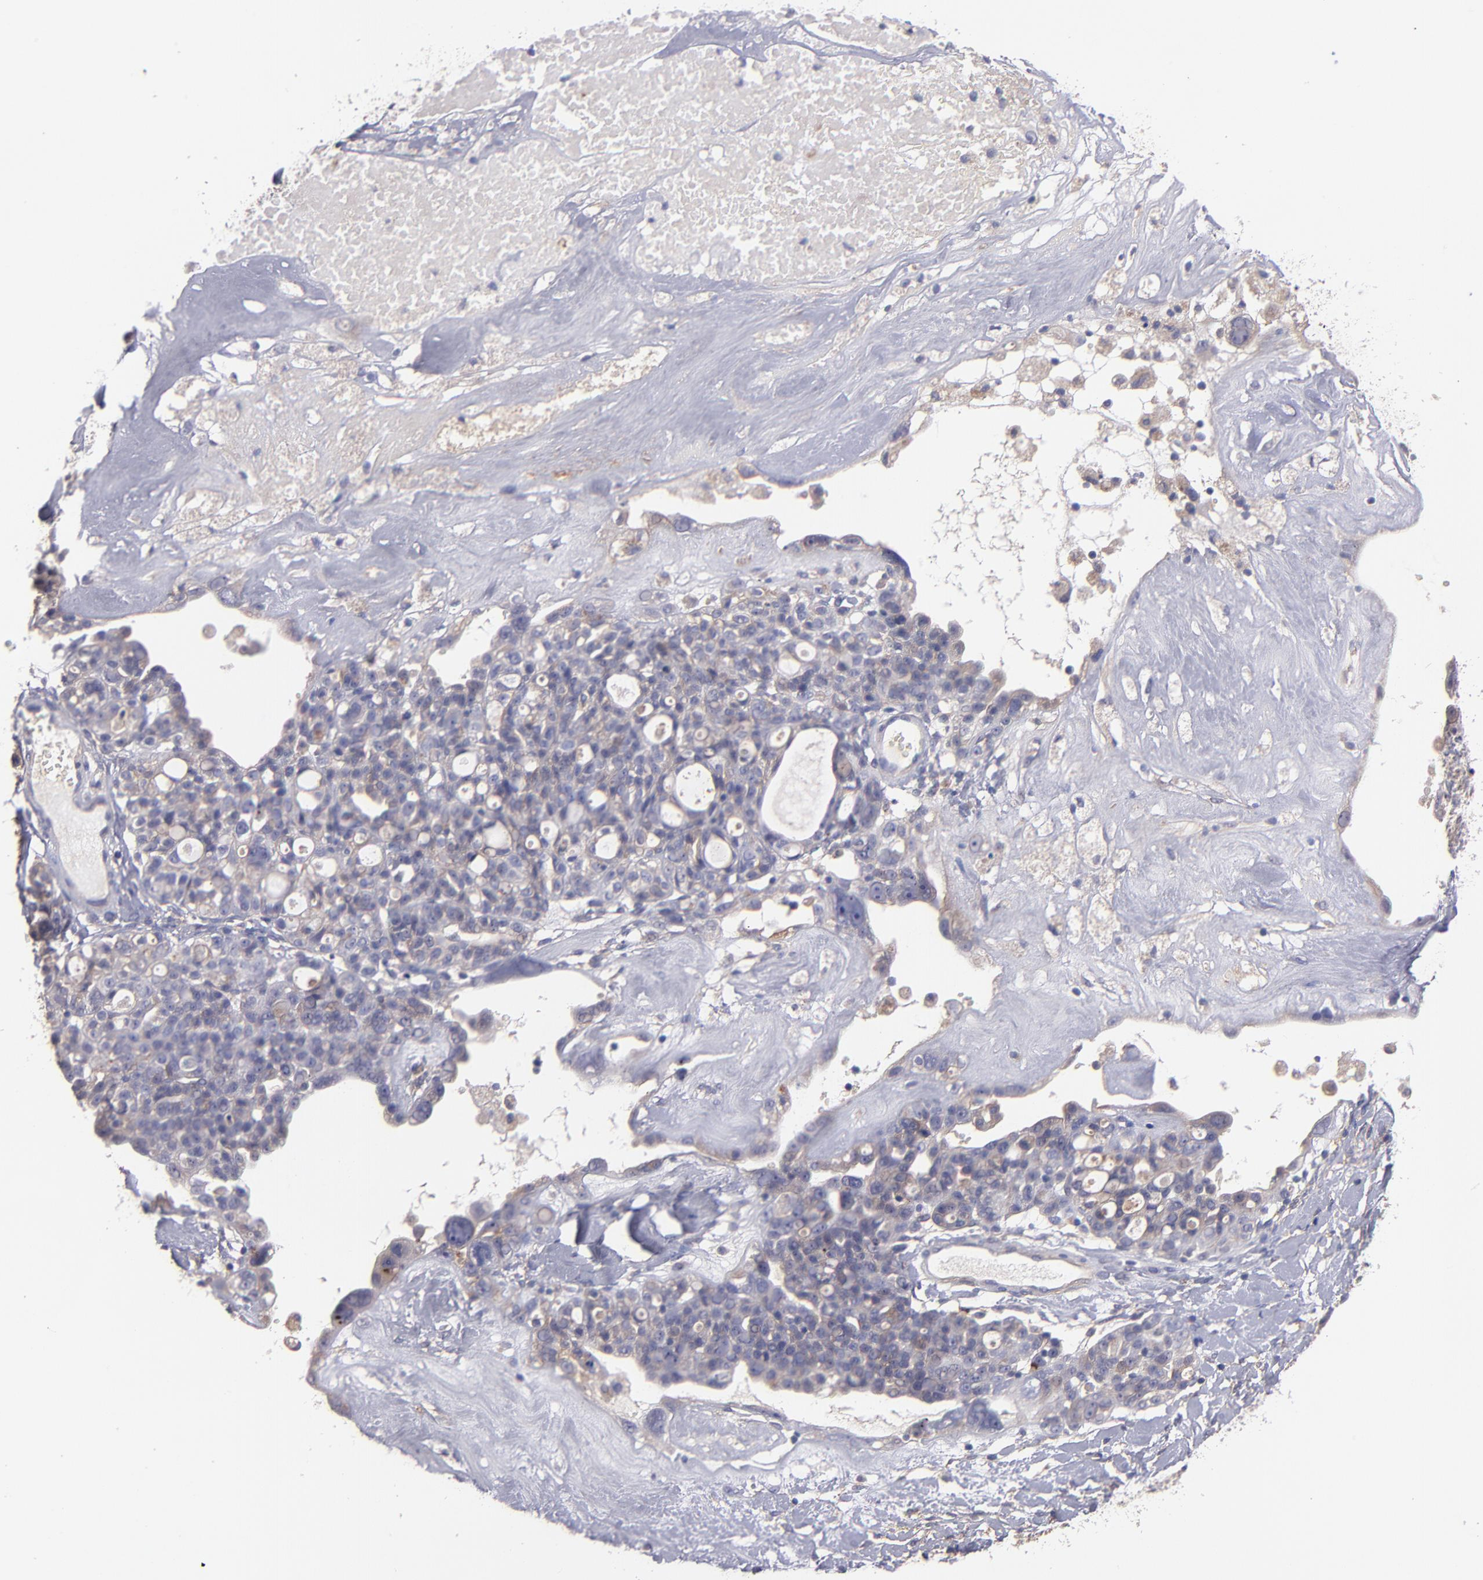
{"staining": {"intensity": "weak", "quantity": ">75%", "location": "cytoplasmic/membranous"}, "tissue": "ovarian cancer", "cell_type": "Tumor cells", "image_type": "cancer", "snomed": [{"axis": "morphology", "description": "Cystadenocarcinoma, serous, NOS"}, {"axis": "topography", "description": "Ovary"}], "caption": "Ovarian serous cystadenocarcinoma stained for a protein reveals weak cytoplasmic/membranous positivity in tumor cells.", "gene": "PLSCR4", "patient": {"sex": "female", "age": 66}}